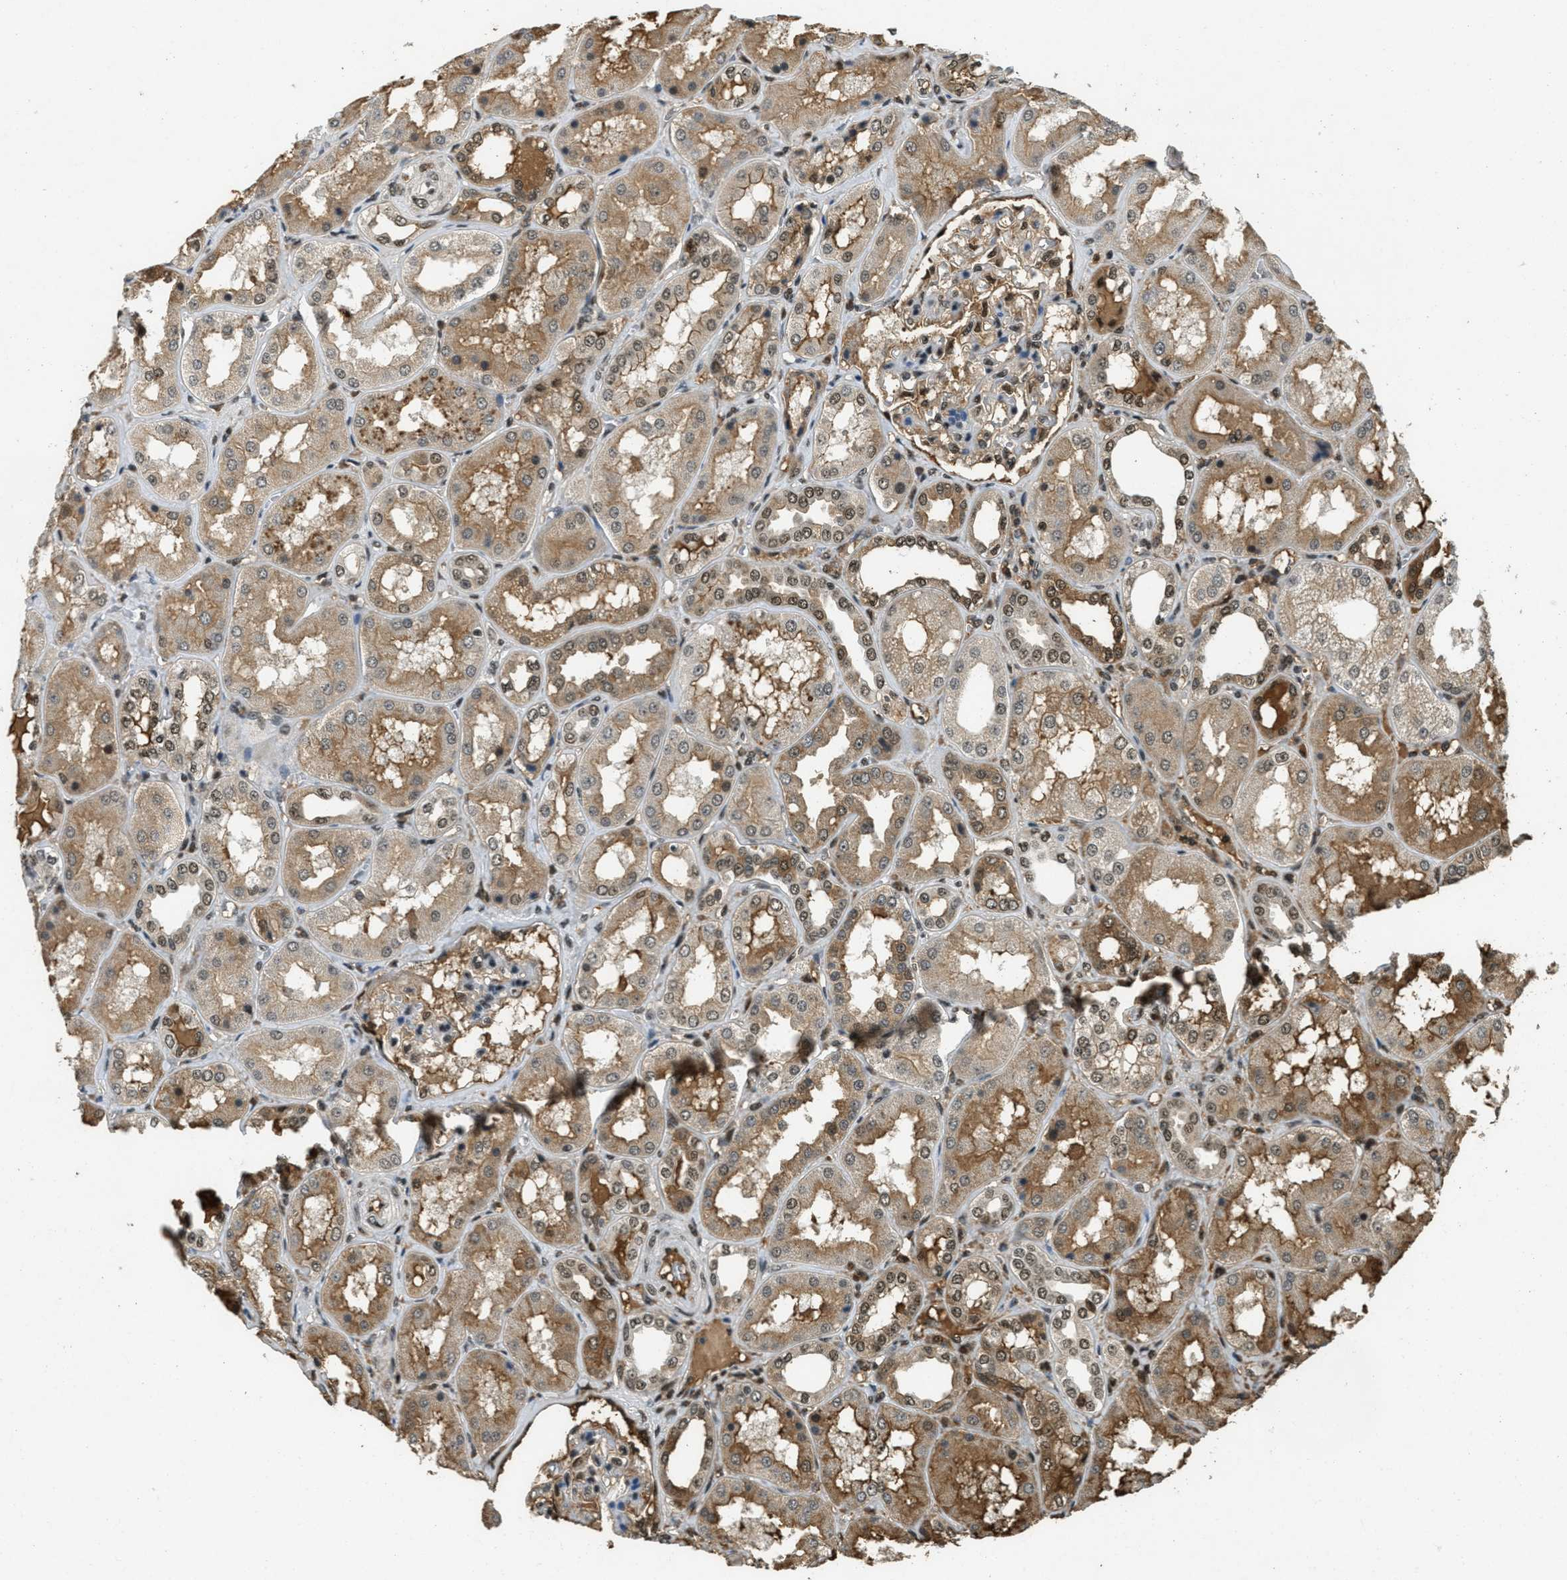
{"staining": {"intensity": "moderate", "quantity": ">75%", "location": "nuclear"}, "tissue": "kidney", "cell_type": "Cells in glomeruli", "image_type": "normal", "snomed": [{"axis": "morphology", "description": "Normal tissue, NOS"}, {"axis": "topography", "description": "Kidney"}], "caption": "DAB (3,3'-diaminobenzidine) immunohistochemical staining of benign human kidney reveals moderate nuclear protein expression in about >75% of cells in glomeruli.", "gene": "ZNF148", "patient": {"sex": "female", "age": 56}}